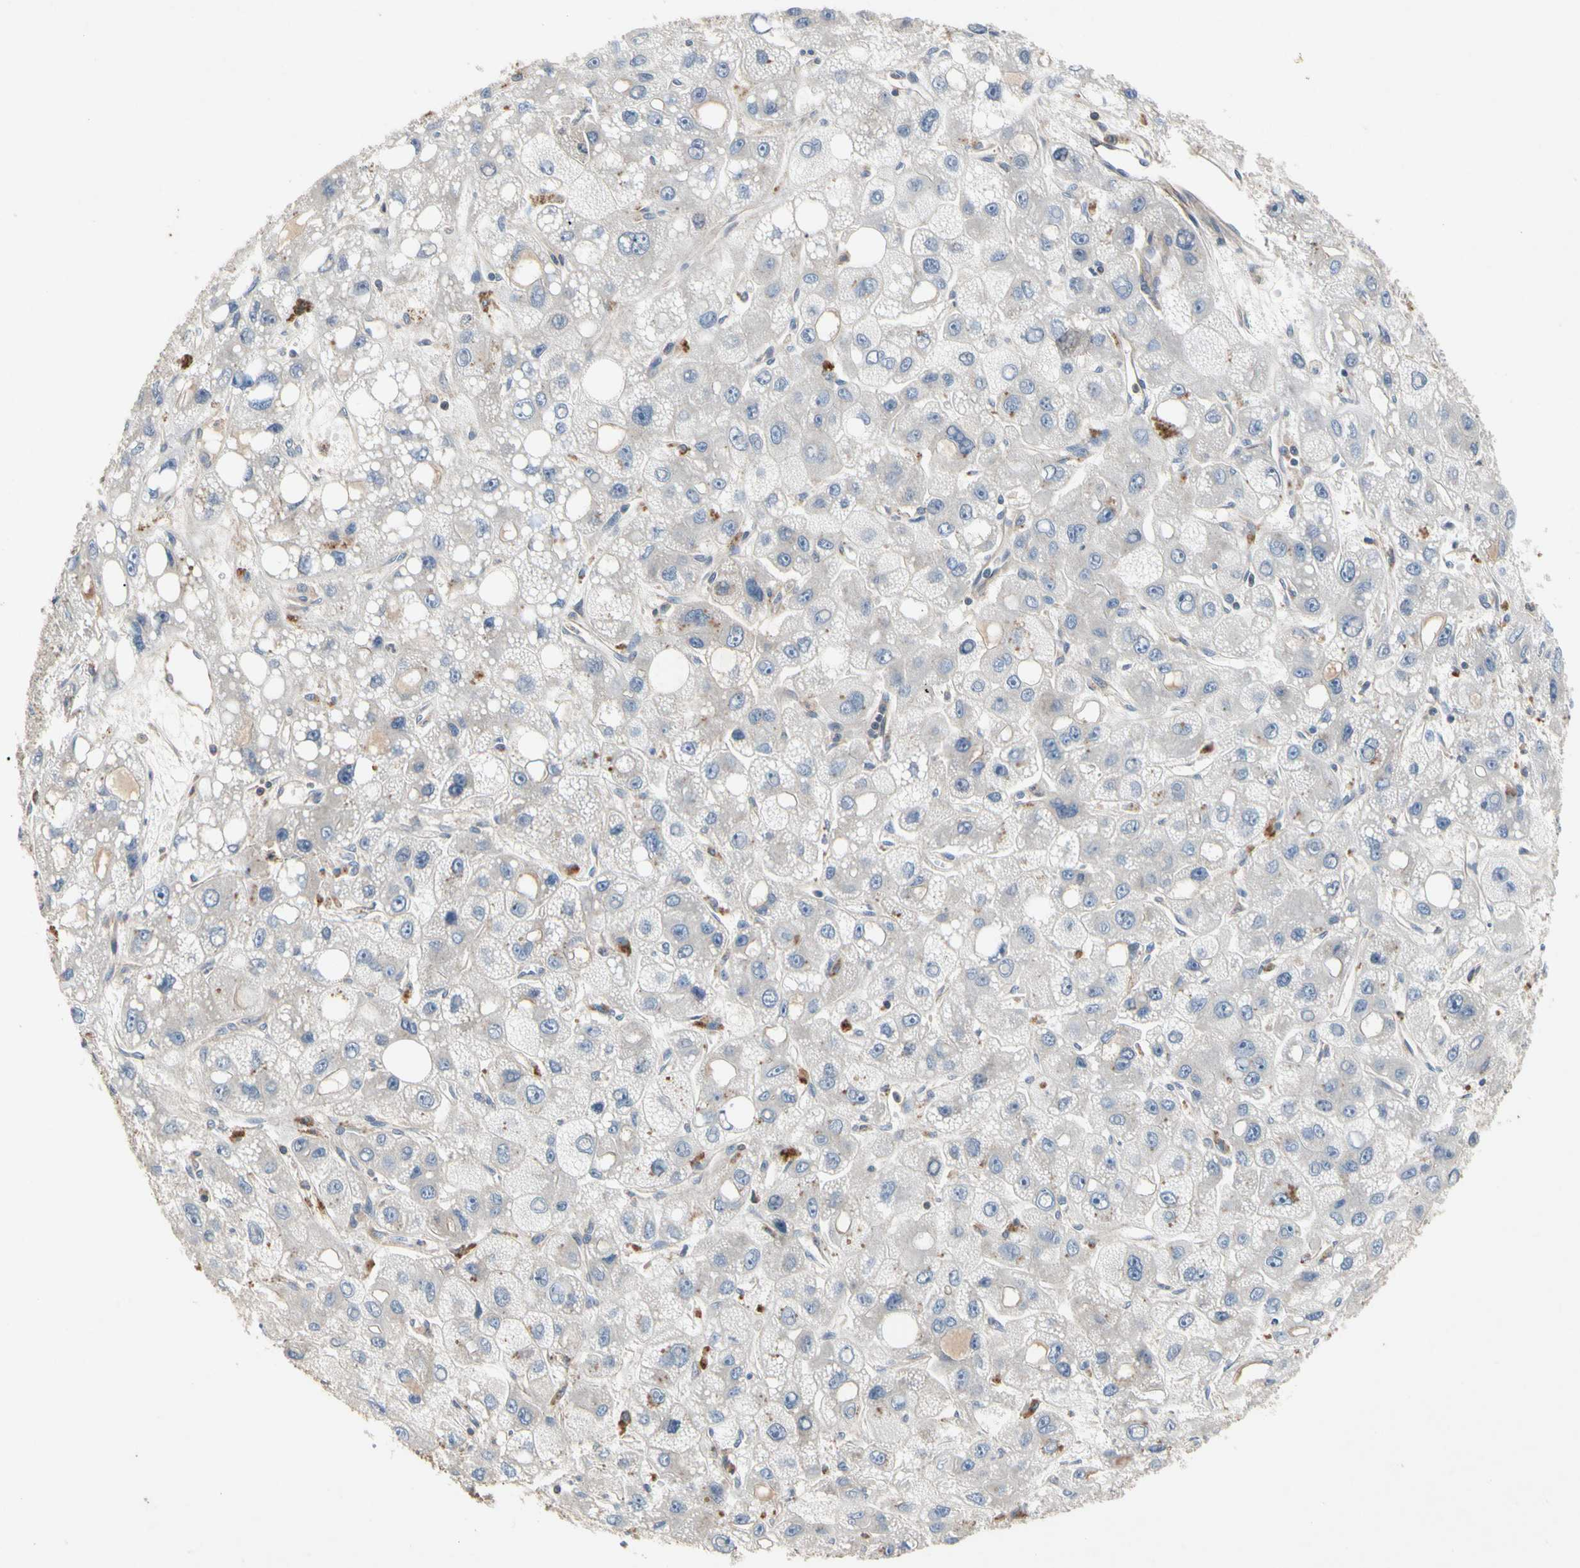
{"staining": {"intensity": "negative", "quantity": "none", "location": "none"}, "tissue": "liver cancer", "cell_type": "Tumor cells", "image_type": "cancer", "snomed": [{"axis": "morphology", "description": "Carcinoma, Hepatocellular, NOS"}, {"axis": "topography", "description": "Liver"}], "caption": "Liver hepatocellular carcinoma was stained to show a protein in brown. There is no significant positivity in tumor cells.", "gene": "CRTAC1", "patient": {"sex": "male", "age": 55}}